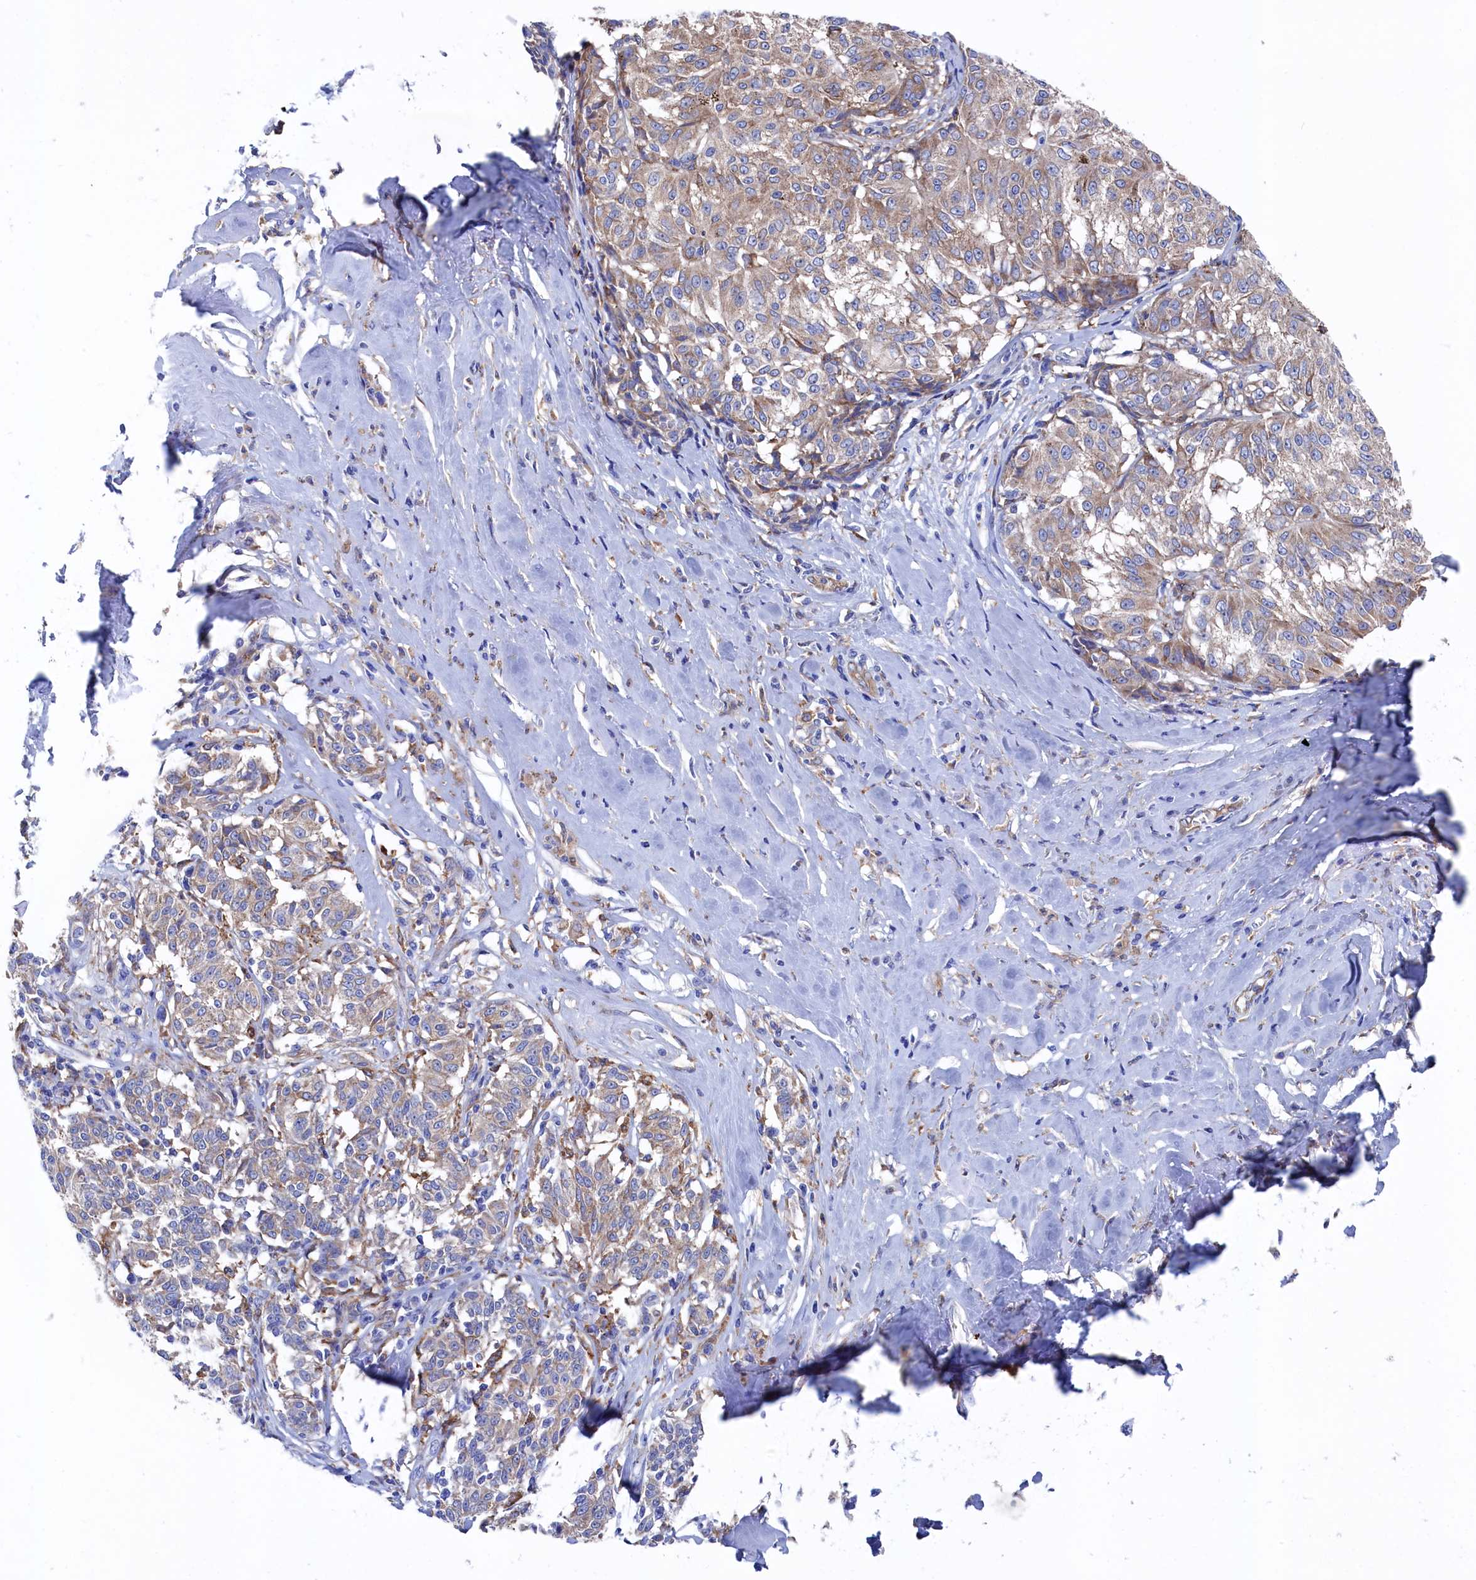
{"staining": {"intensity": "weak", "quantity": "25%-75%", "location": "cytoplasmic/membranous"}, "tissue": "melanoma", "cell_type": "Tumor cells", "image_type": "cancer", "snomed": [{"axis": "morphology", "description": "Malignant melanoma, NOS"}, {"axis": "topography", "description": "Skin"}], "caption": "A high-resolution micrograph shows IHC staining of malignant melanoma, which demonstrates weak cytoplasmic/membranous expression in about 25%-75% of tumor cells.", "gene": "C12orf73", "patient": {"sex": "female", "age": 72}}